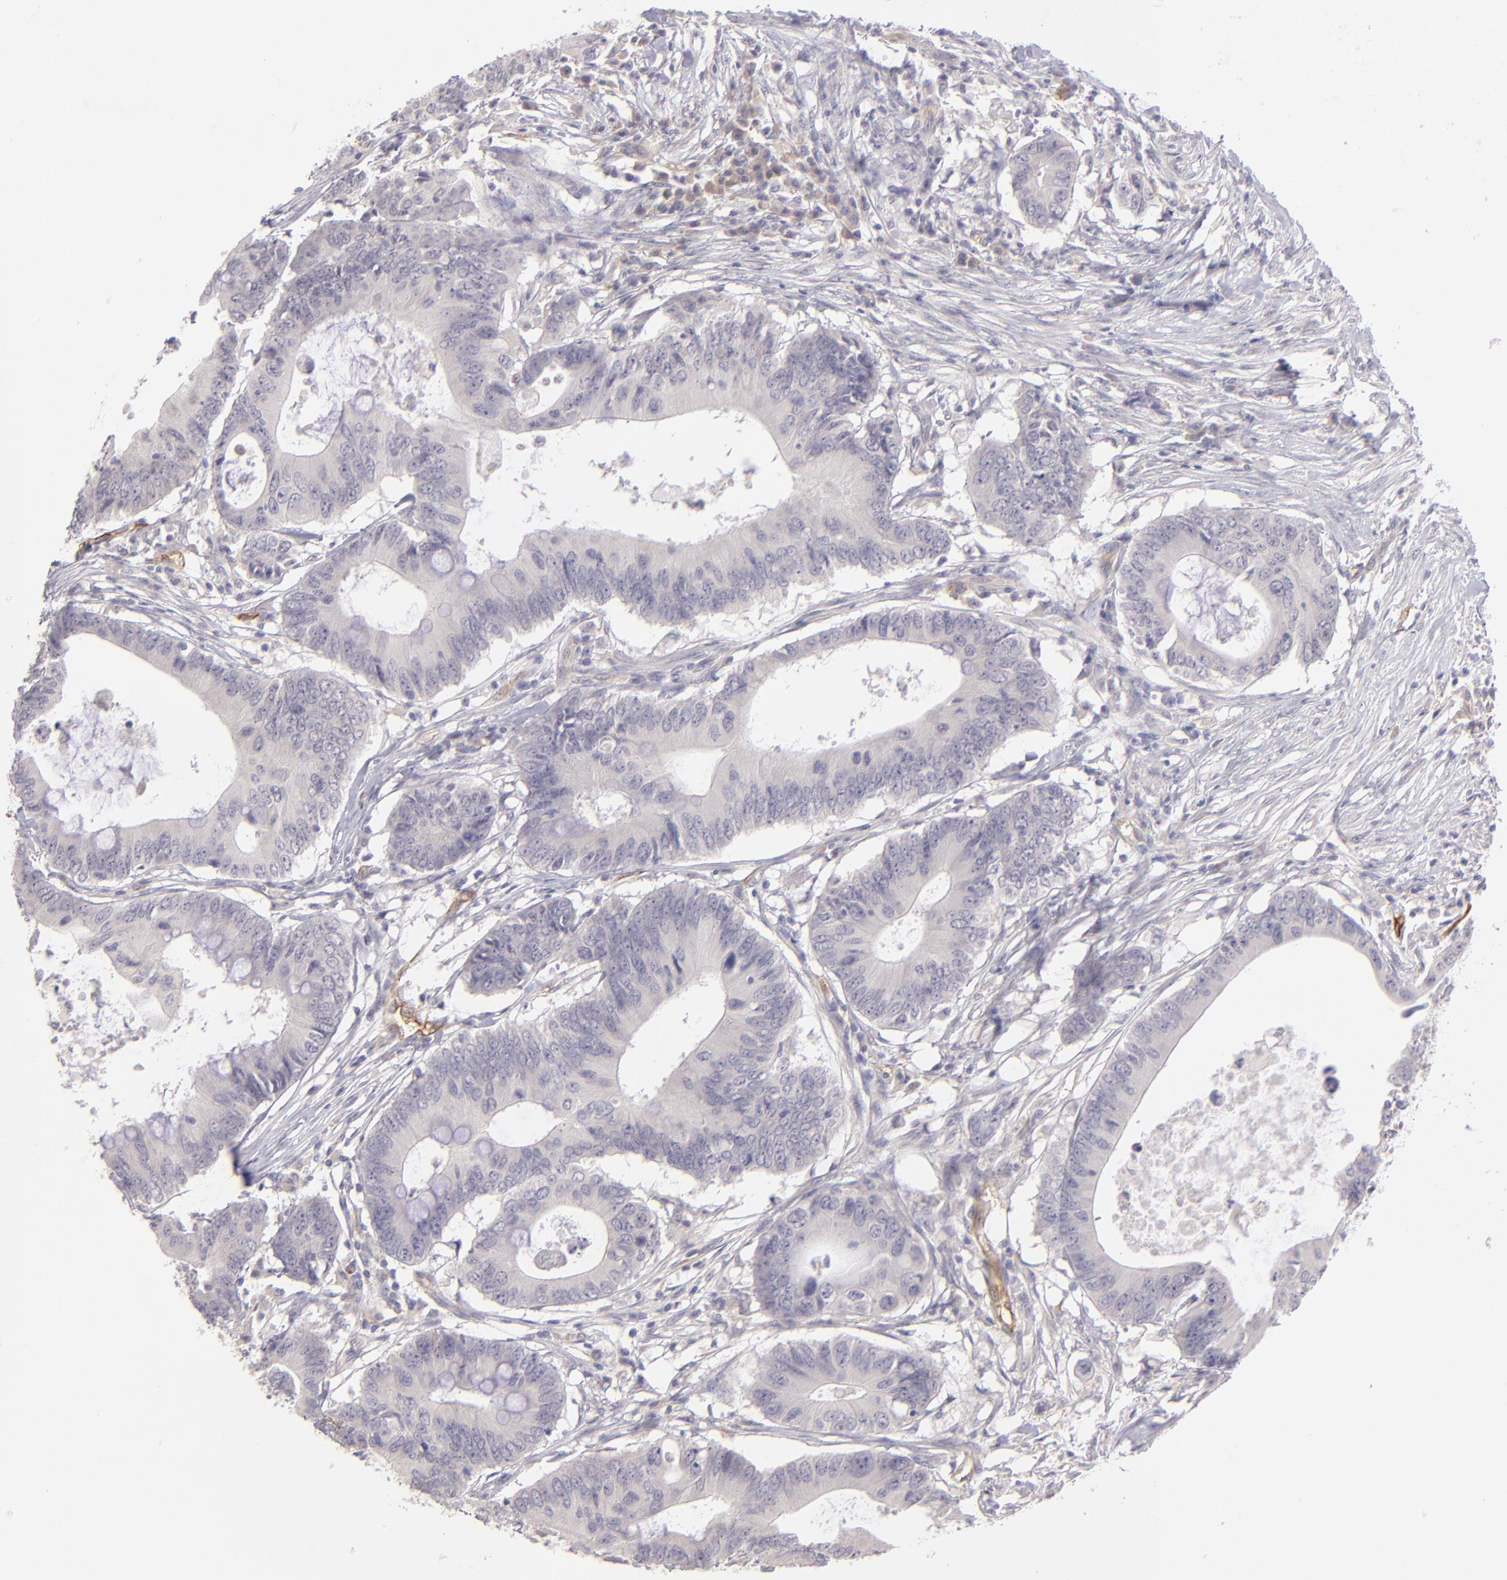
{"staining": {"intensity": "negative", "quantity": "none", "location": "none"}, "tissue": "colorectal cancer", "cell_type": "Tumor cells", "image_type": "cancer", "snomed": [{"axis": "morphology", "description": "Adenocarcinoma, NOS"}, {"axis": "topography", "description": "Colon"}], "caption": "Immunohistochemical staining of human colorectal cancer demonstrates no significant expression in tumor cells. (DAB IHC, high magnification).", "gene": "THBD", "patient": {"sex": "male", "age": 71}}